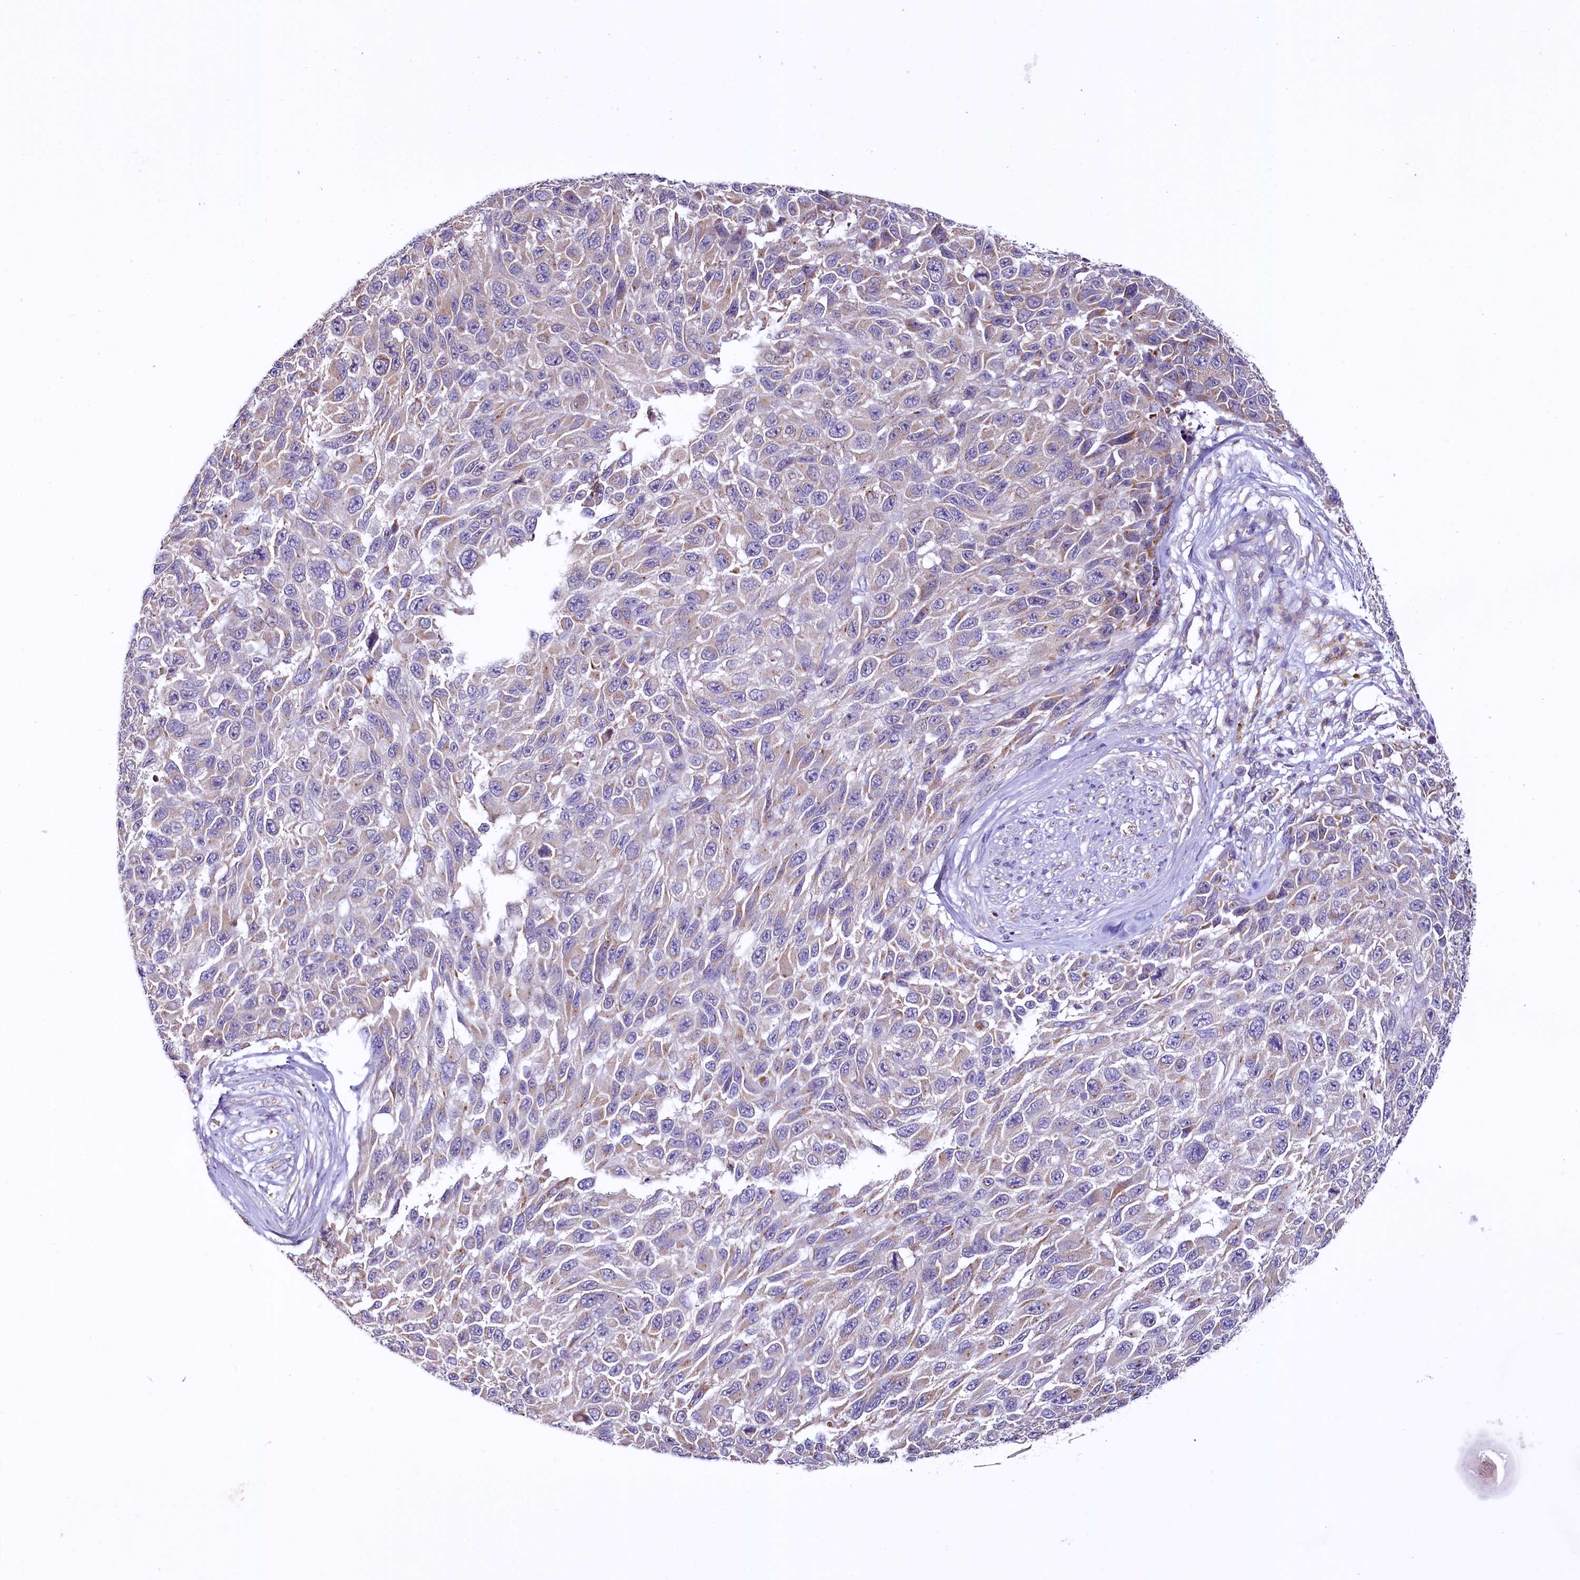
{"staining": {"intensity": "weak", "quantity": "25%-75%", "location": "cytoplasmic/membranous"}, "tissue": "melanoma", "cell_type": "Tumor cells", "image_type": "cancer", "snomed": [{"axis": "morphology", "description": "Normal tissue, NOS"}, {"axis": "morphology", "description": "Malignant melanoma, NOS"}, {"axis": "topography", "description": "Skin"}], "caption": "A high-resolution histopathology image shows immunohistochemistry (IHC) staining of melanoma, which exhibits weak cytoplasmic/membranous expression in about 25%-75% of tumor cells.", "gene": "CEP295", "patient": {"sex": "female", "age": 96}}